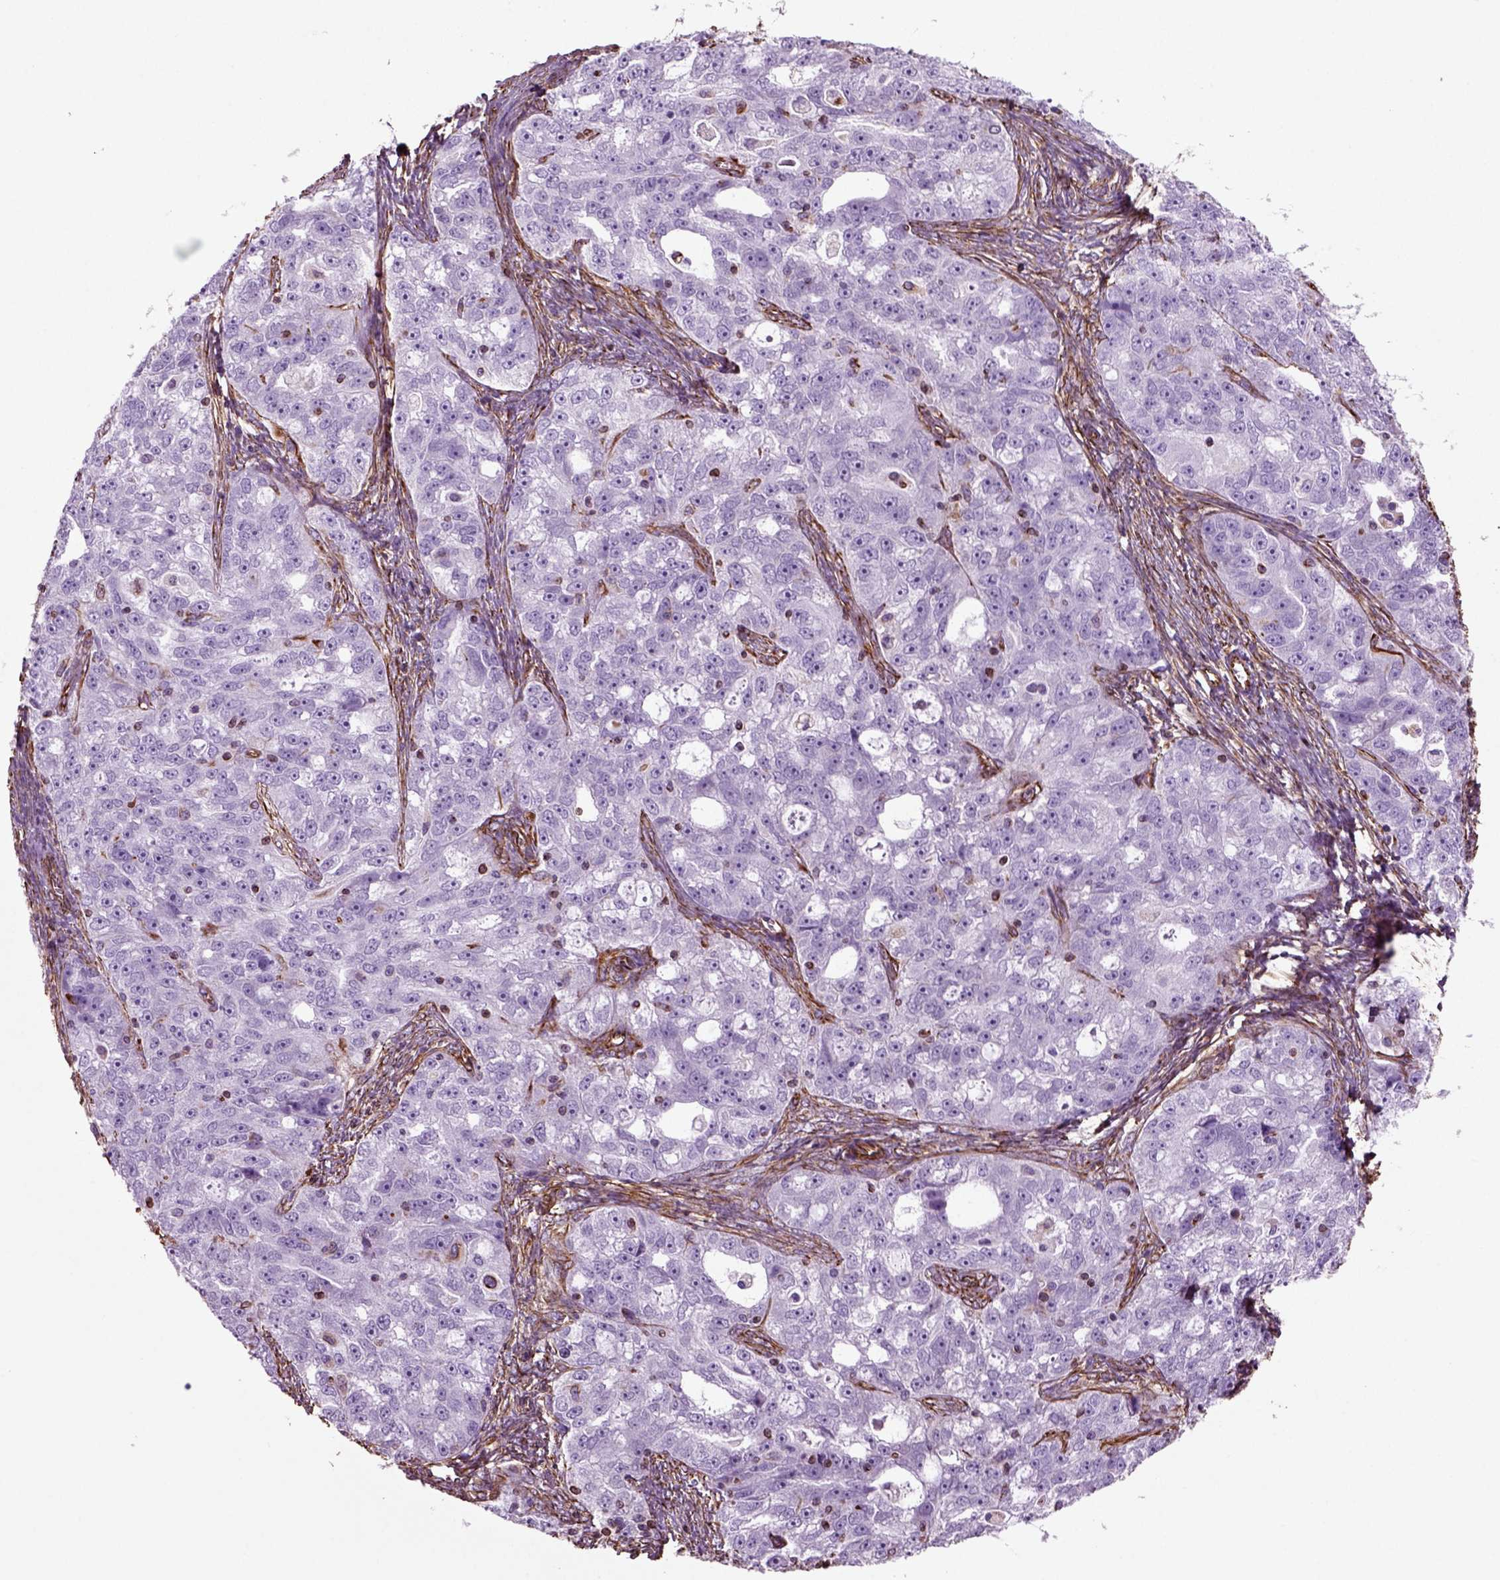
{"staining": {"intensity": "negative", "quantity": "none", "location": "none"}, "tissue": "ovarian cancer", "cell_type": "Tumor cells", "image_type": "cancer", "snomed": [{"axis": "morphology", "description": "Cystadenocarcinoma, serous, NOS"}, {"axis": "topography", "description": "Ovary"}], "caption": "Micrograph shows no protein positivity in tumor cells of ovarian cancer (serous cystadenocarcinoma) tissue. (Stains: DAB (3,3'-diaminobenzidine) immunohistochemistry (IHC) with hematoxylin counter stain, Microscopy: brightfield microscopy at high magnification).", "gene": "ACER3", "patient": {"sex": "female", "age": 51}}